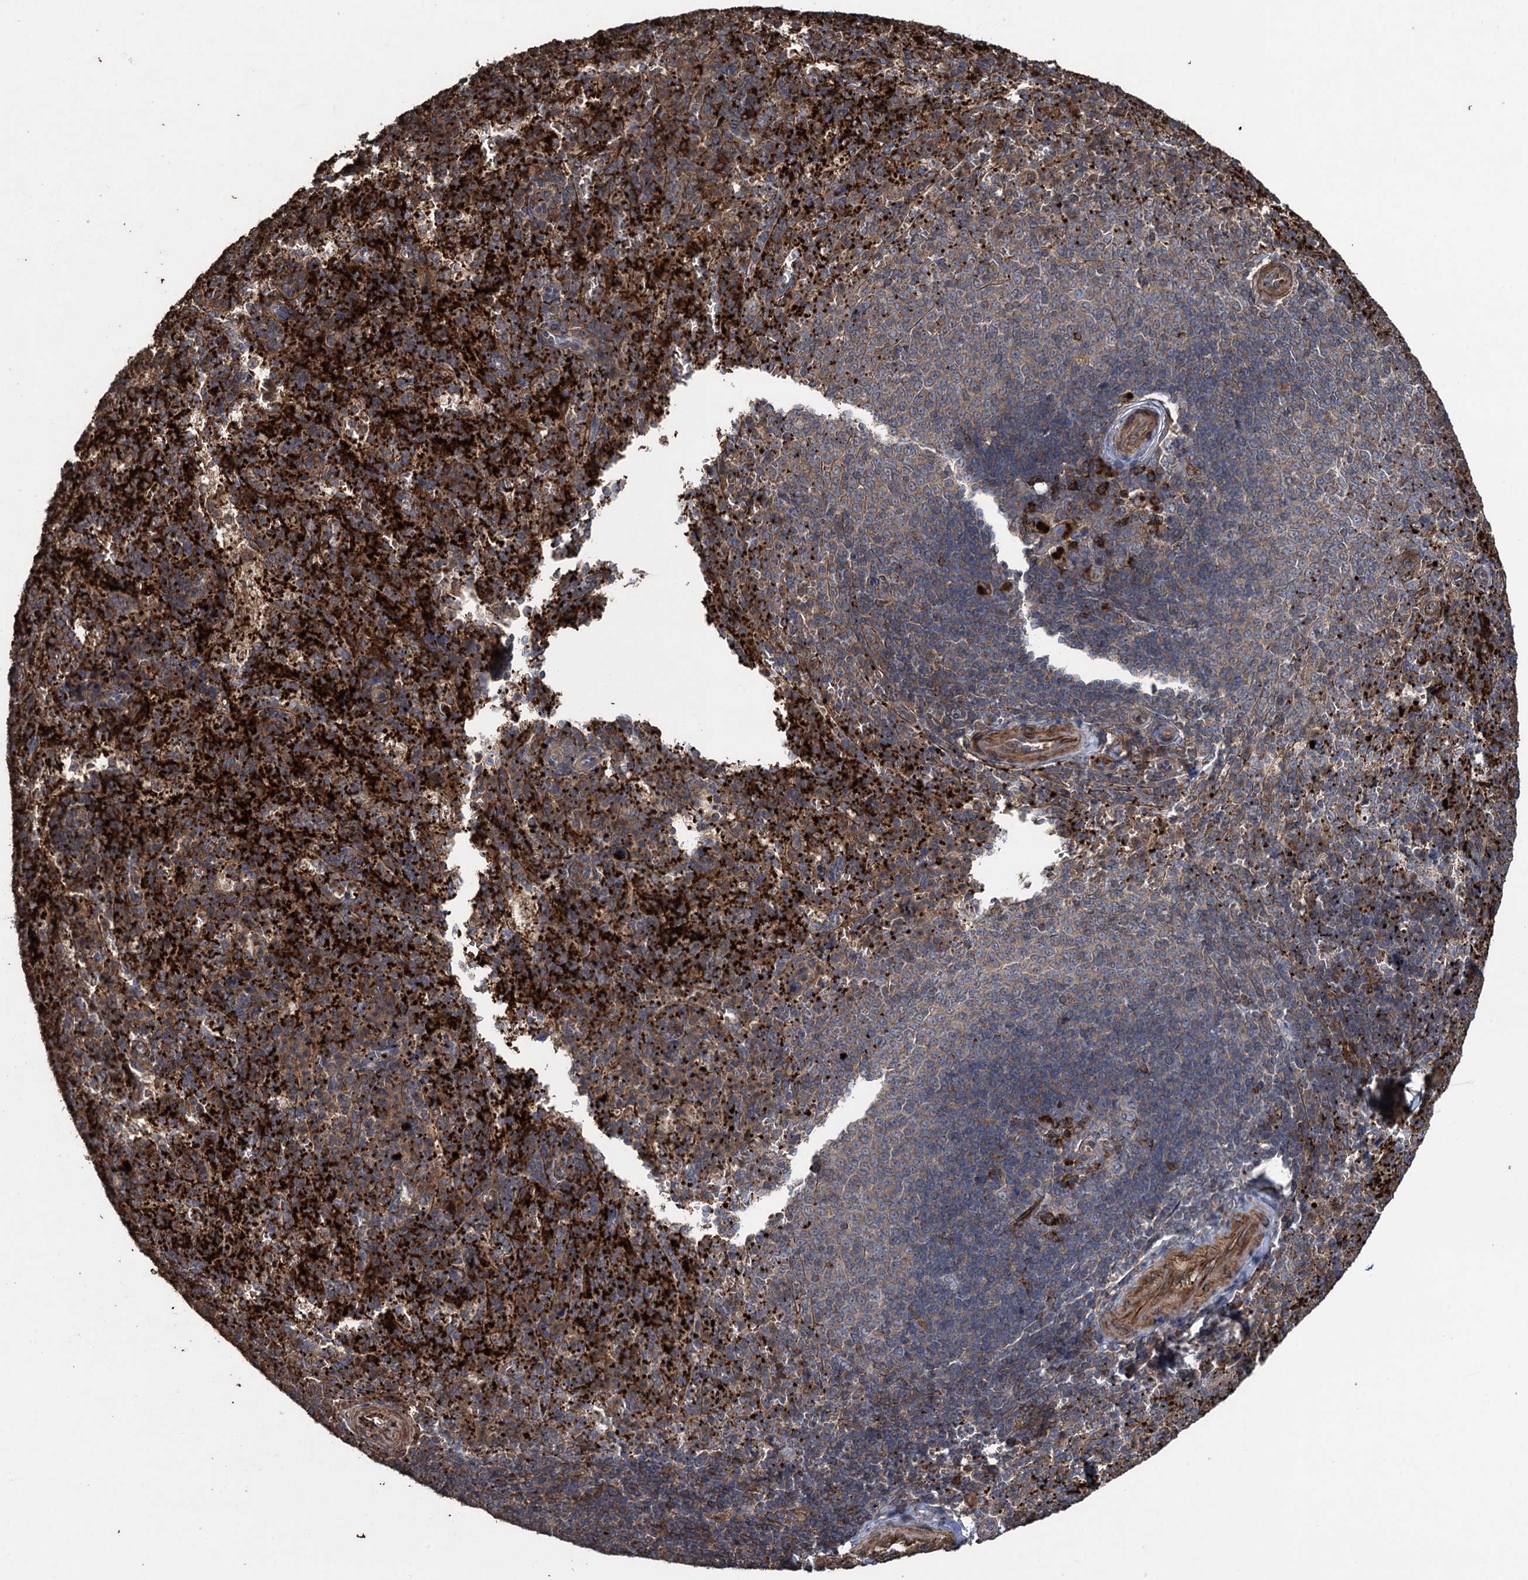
{"staining": {"intensity": "strong", "quantity": "25%-75%", "location": "cytoplasmic/membranous"}, "tissue": "spleen", "cell_type": "Cells in red pulp", "image_type": "normal", "snomed": [{"axis": "morphology", "description": "Normal tissue, NOS"}, {"axis": "topography", "description": "Spleen"}], "caption": "Immunohistochemistry (DAB) staining of normal spleen reveals strong cytoplasmic/membranous protein staining in about 25%-75% of cells in red pulp. (IHC, brightfield microscopy, high magnification).", "gene": "TXNDC11", "patient": {"sex": "female", "age": 21}}